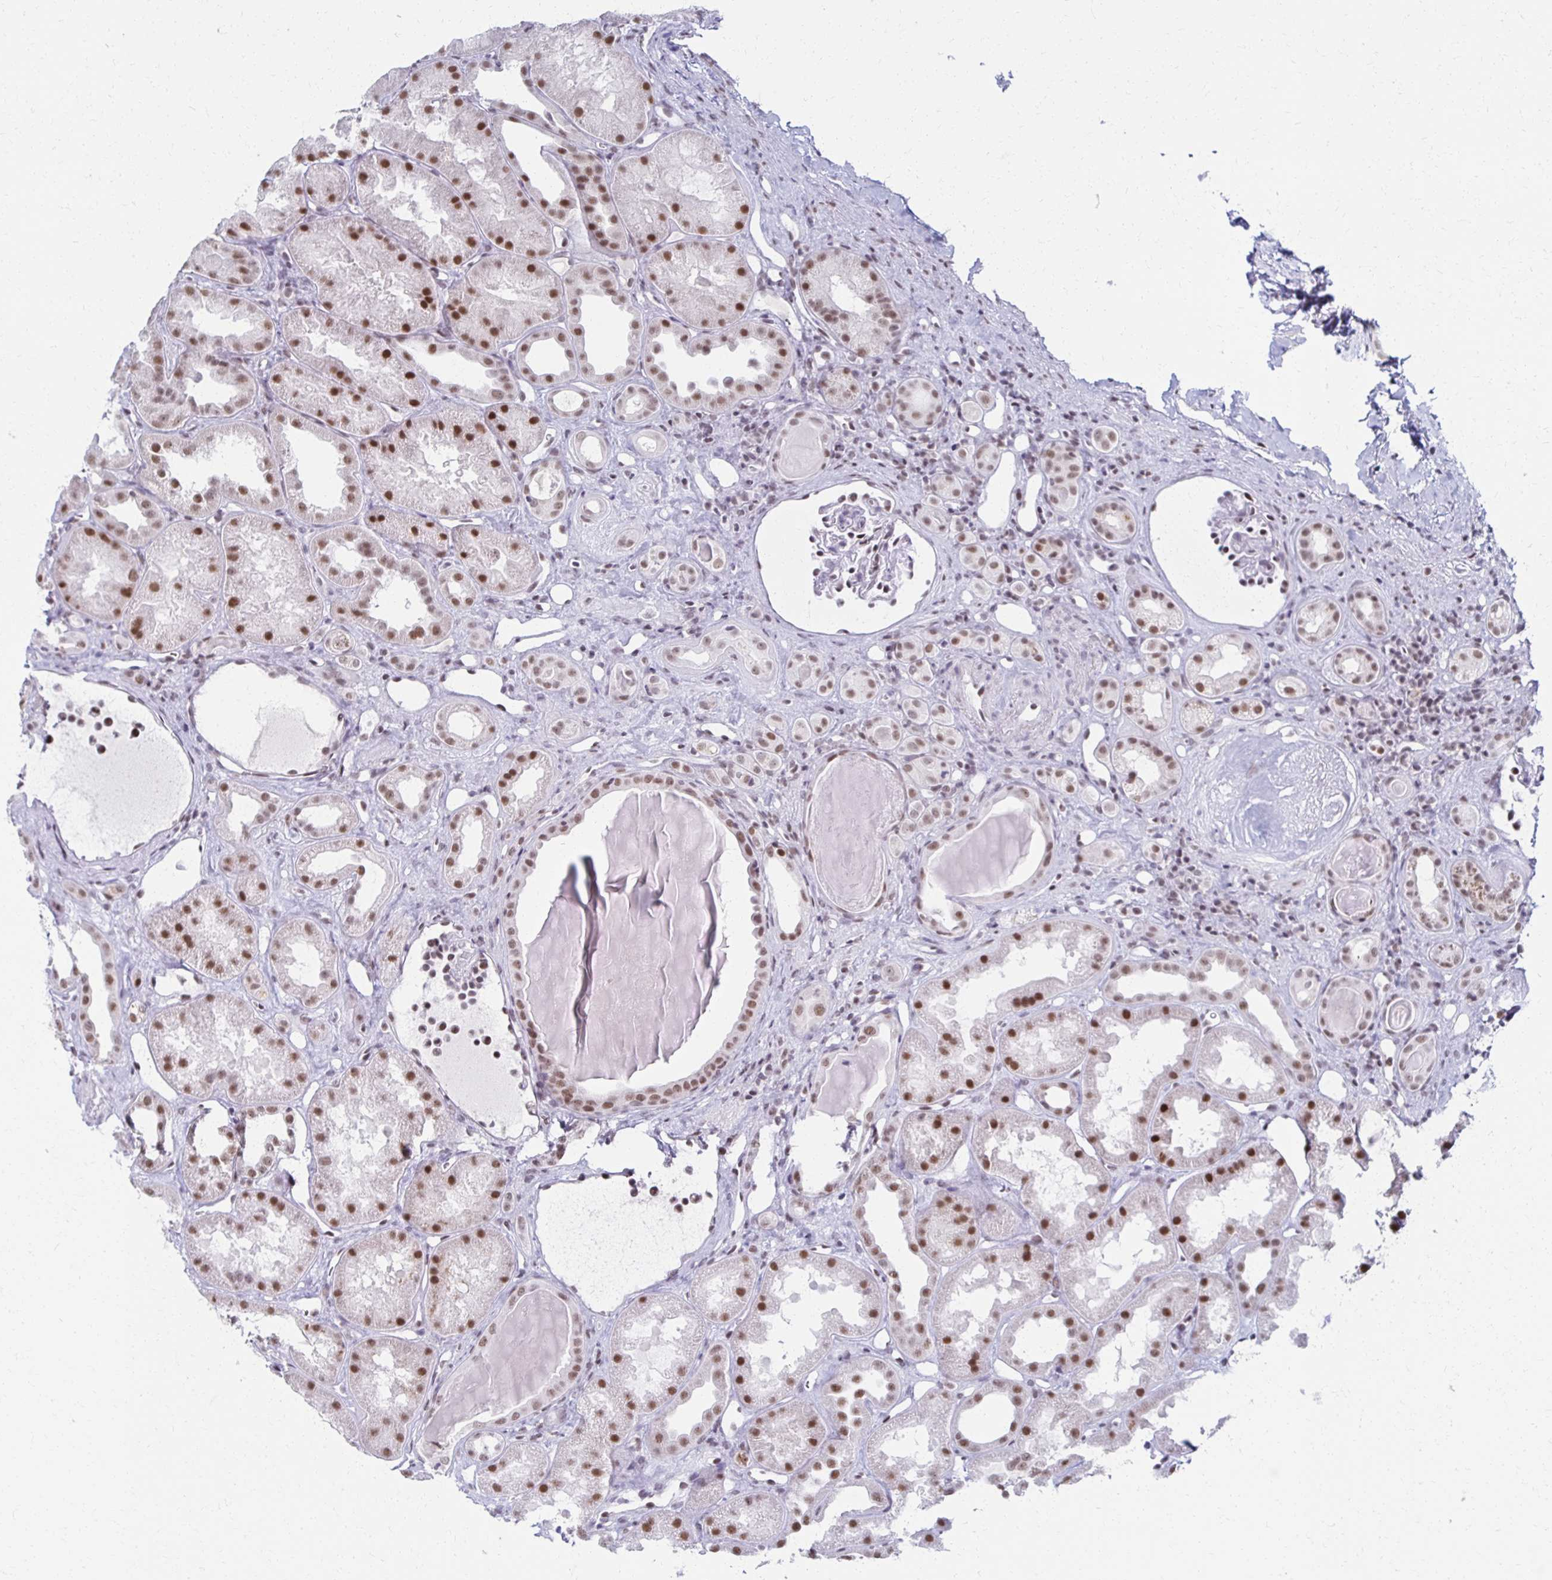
{"staining": {"intensity": "weak", "quantity": "25%-75%", "location": "nuclear"}, "tissue": "kidney", "cell_type": "Cells in glomeruli", "image_type": "normal", "snomed": [{"axis": "morphology", "description": "Normal tissue, NOS"}, {"axis": "topography", "description": "Kidney"}], "caption": "Immunohistochemical staining of benign kidney displays 25%-75% levels of weak nuclear protein expression in approximately 25%-75% of cells in glomeruli.", "gene": "IRF7", "patient": {"sex": "male", "age": 61}}